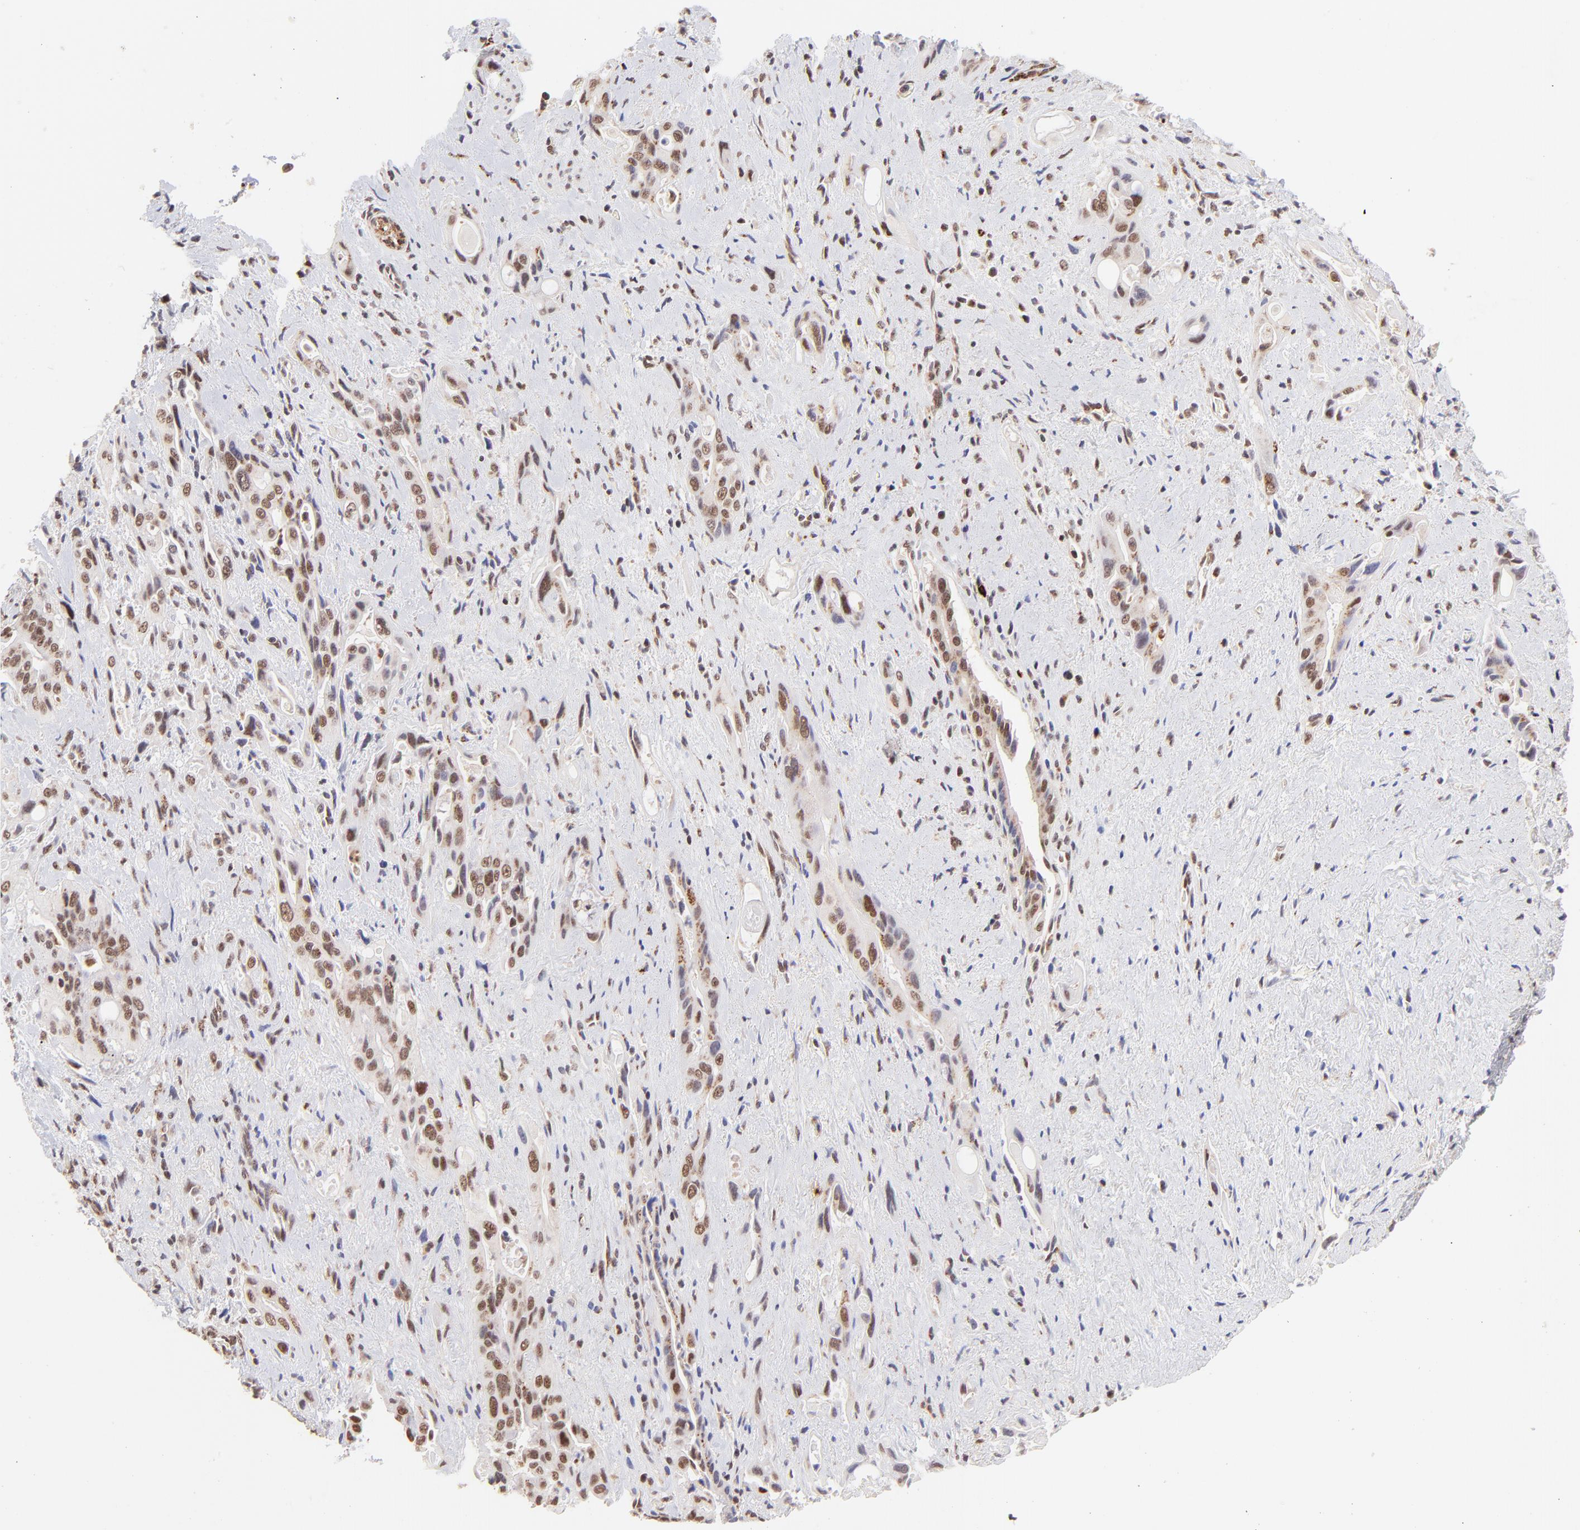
{"staining": {"intensity": "strong", "quantity": ">75%", "location": "nuclear"}, "tissue": "pancreatic cancer", "cell_type": "Tumor cells", "image_type": "cancer", "snomed": [{"axis": "morphology", "description": "Adenocarcinoma, NOS"}, {"axis": "topography", "description": "Pancreas"}], "caption": "Pancreatic cancer stained for a protein exhibits strong nuclear positivity in tumor cells. The staining was performed using DAB, with brown indicating positive protein expression. Nuclei are stained blue with hematoxylin.", "gene": "MED12", "patient": {"sex": "male", "age": 77}}